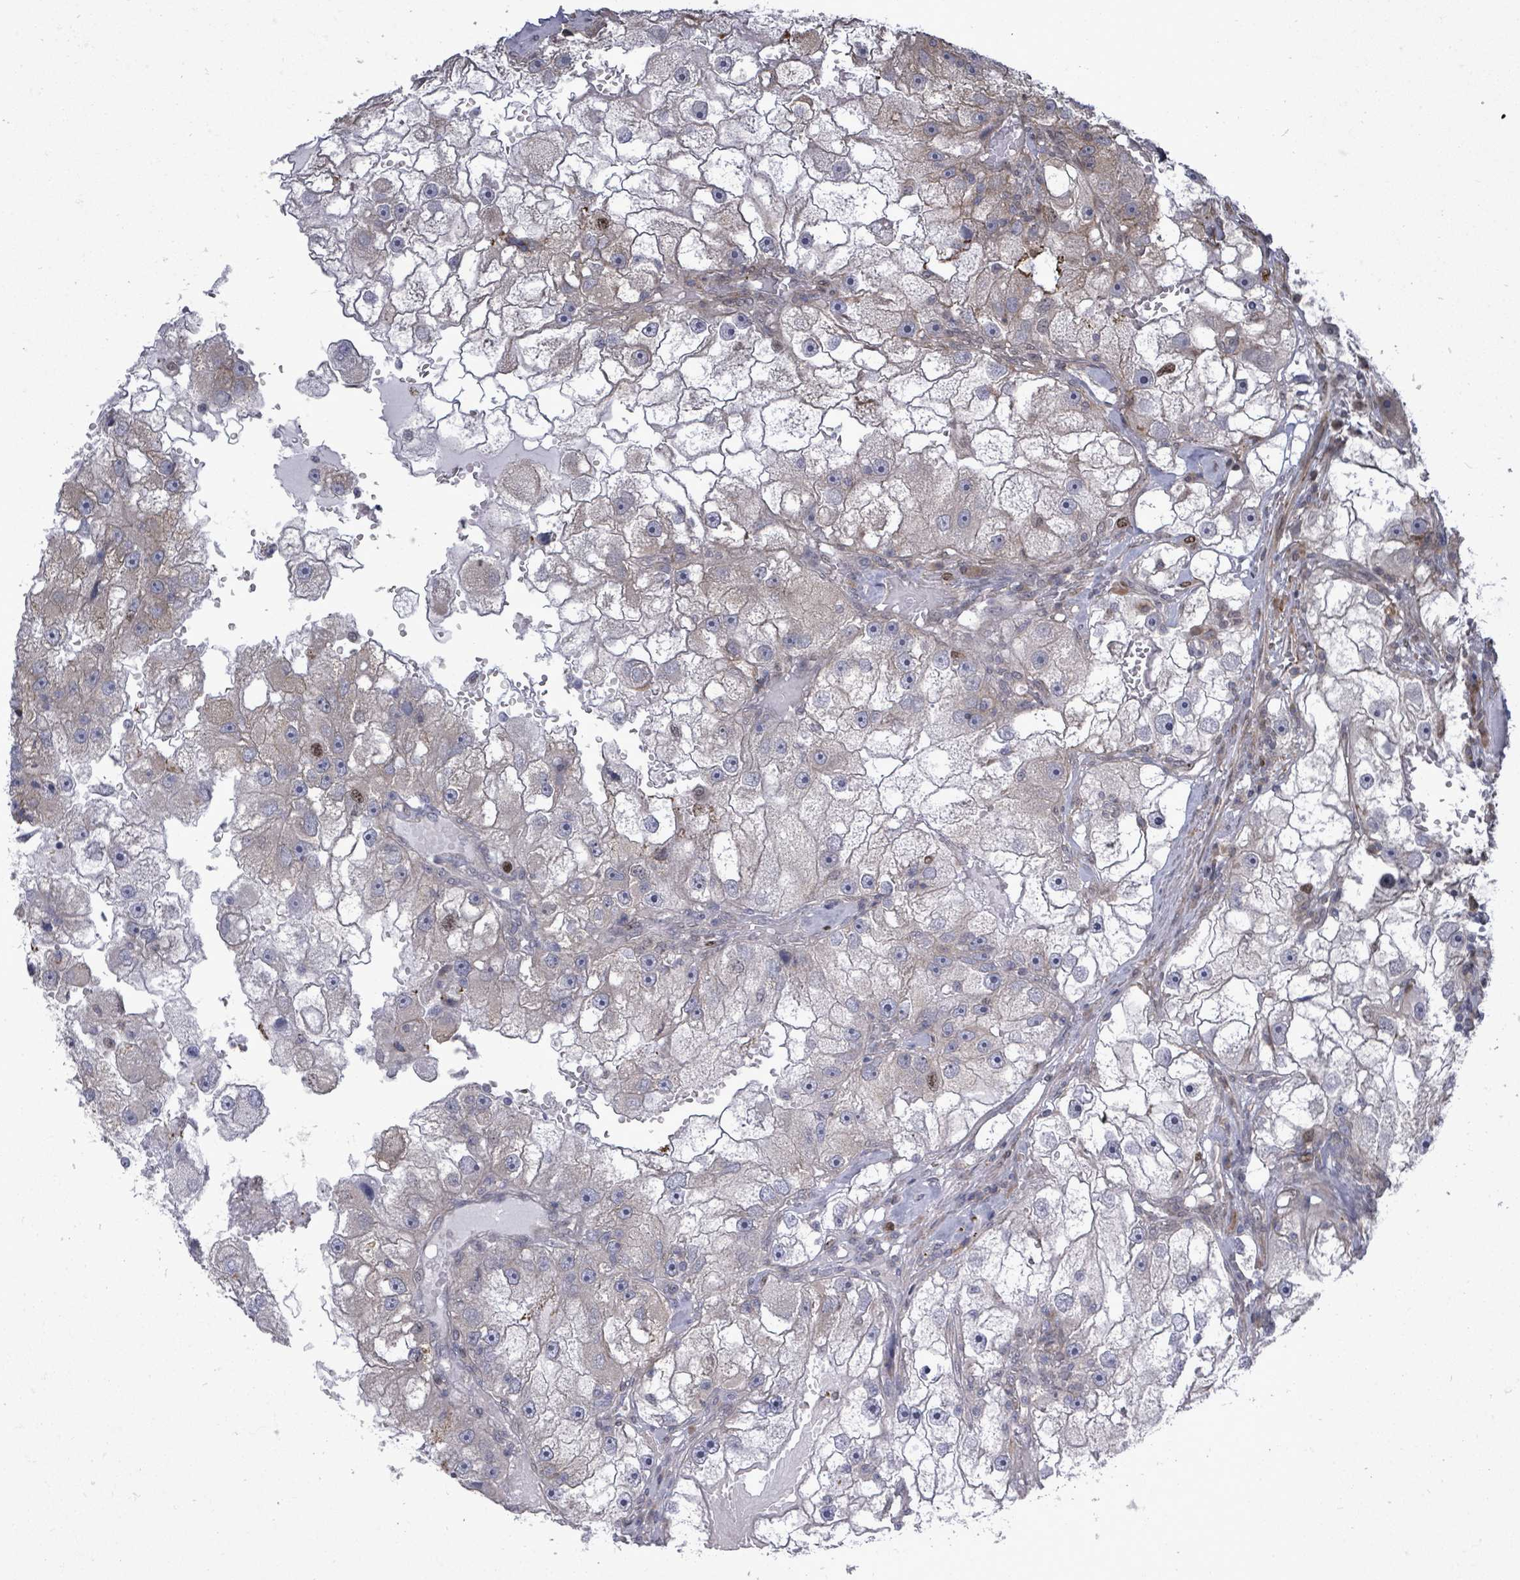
{"staining": {"intensity": "negative", "quantity": "none", "location": "none"}, "tissue": "renal cancer", "cell_type": "Tumor cells", "image_type": "cancer", "snomed": [{"axis": "morphology", "description": "Adenocarcinoma, NOS"}, {"axis": "topography", "description": "Kidney"}], "caption": "A high-resolution image shows immunohistochemistry staining of renal cancer (adenocarcinoma), which shows no significant staining in tumor cells. (Brightfield microscopy of DAB (3,3'-diaminobenzidine) immunohistochemistry (IHC) at high magnification).", "gene": "PAPSS1", "patient": {"sex": "male", "age": 63}}